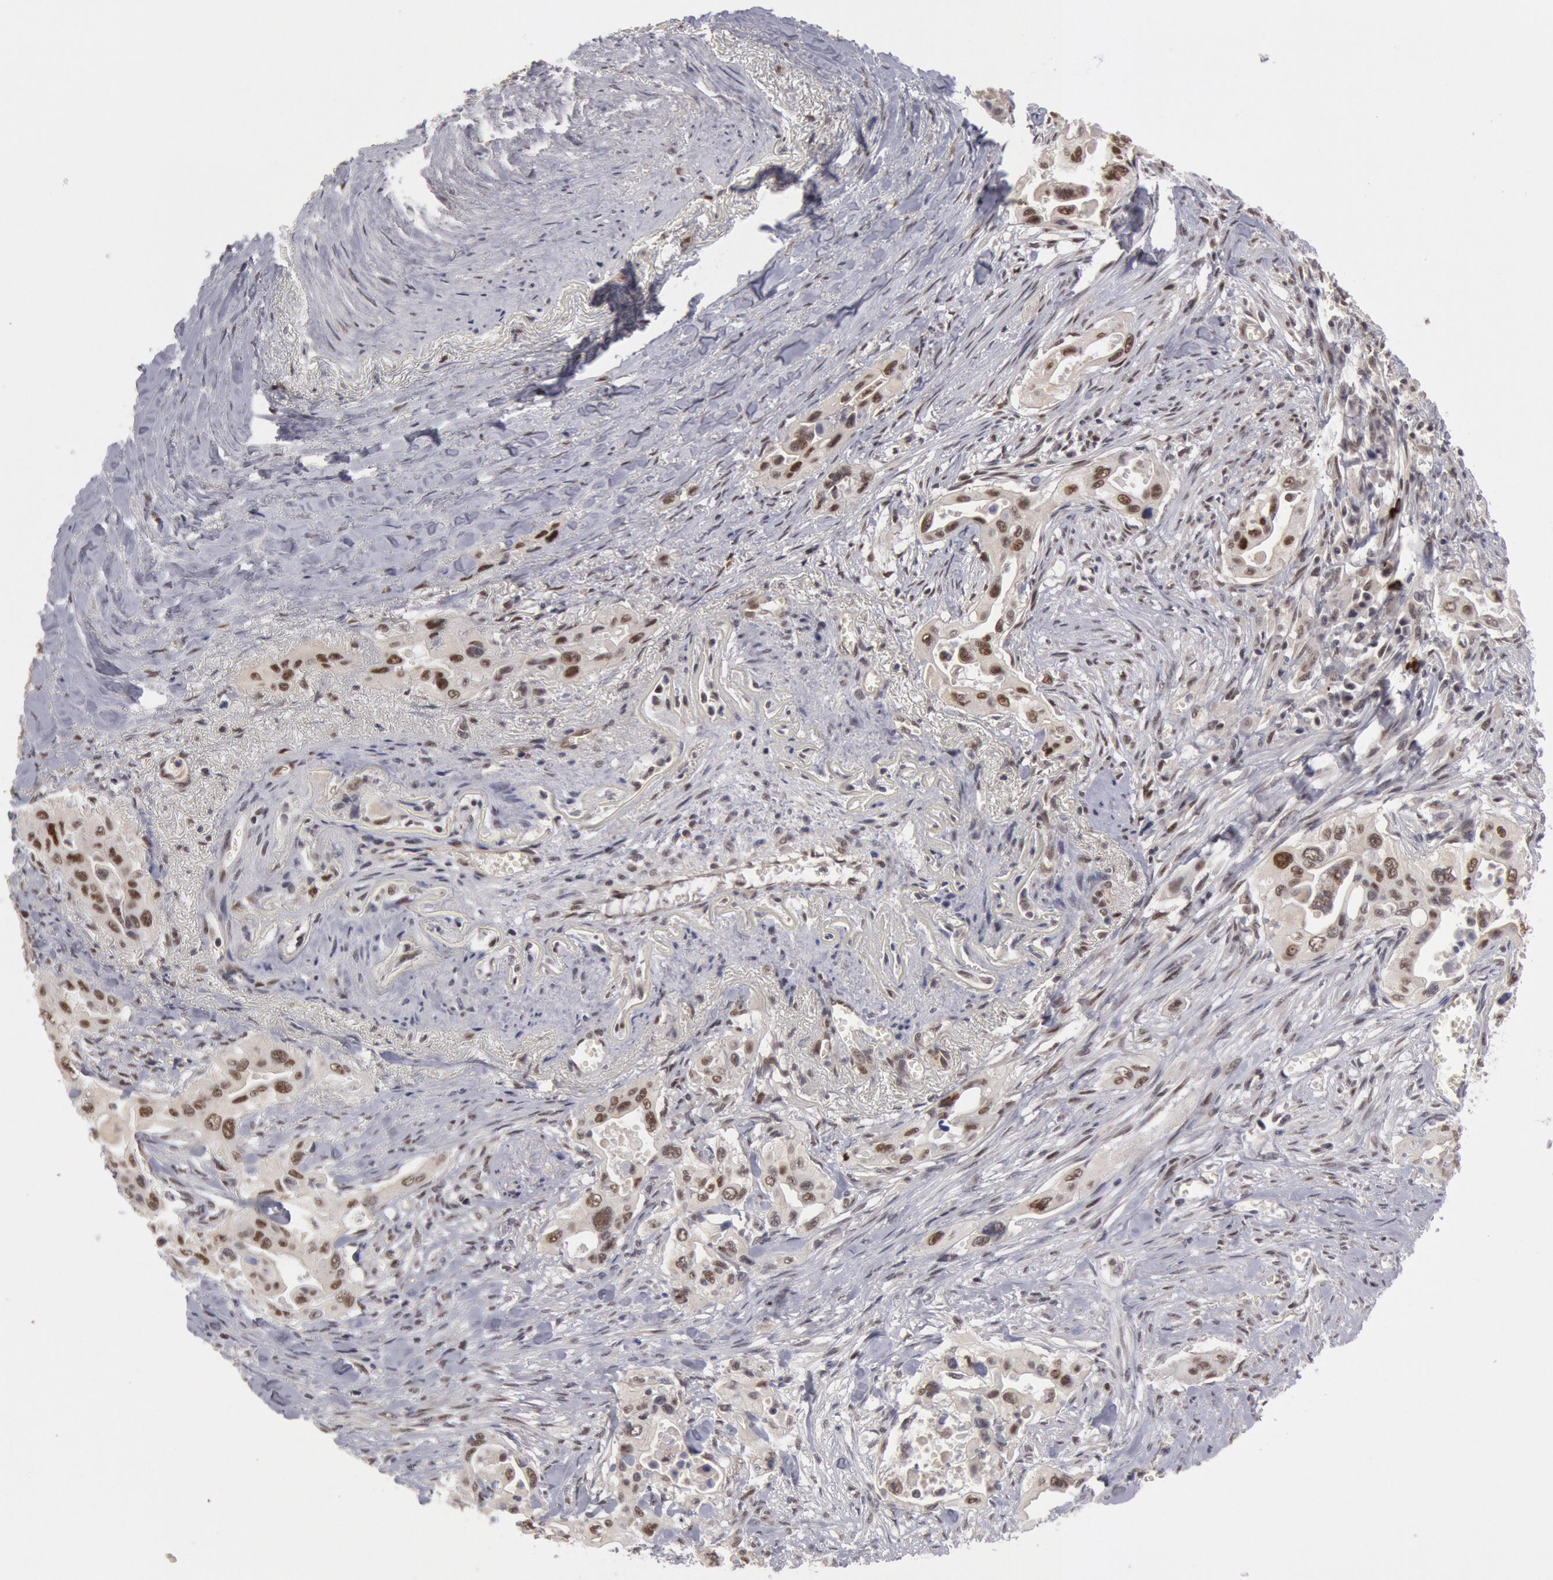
{"staining": {"intensity": "weak", "quantity": "25%-75%", "location": "nuclear"}, "tissue": "pancreatic cancer", "cell_type": "Tumor cells", "image_type": "cancer", "snomed": [{"axis": "morphology", "description": "Adenocarcinoma, NOS"}, {"axis": "topography", "description": "Pancreas"}], "caption": "Weak nuclear protein expression is seen in approximately 25%-75% of tumor cells in pancreatic adenocarcinoma. The staining was performed using DAB to visualize the protein expression in brown, while the nuclei were stained in blue with hematoxylin (Magnification: 20x).", "gene": "PPP4R3B", "patient": {"sex": "male", "age": 77}}